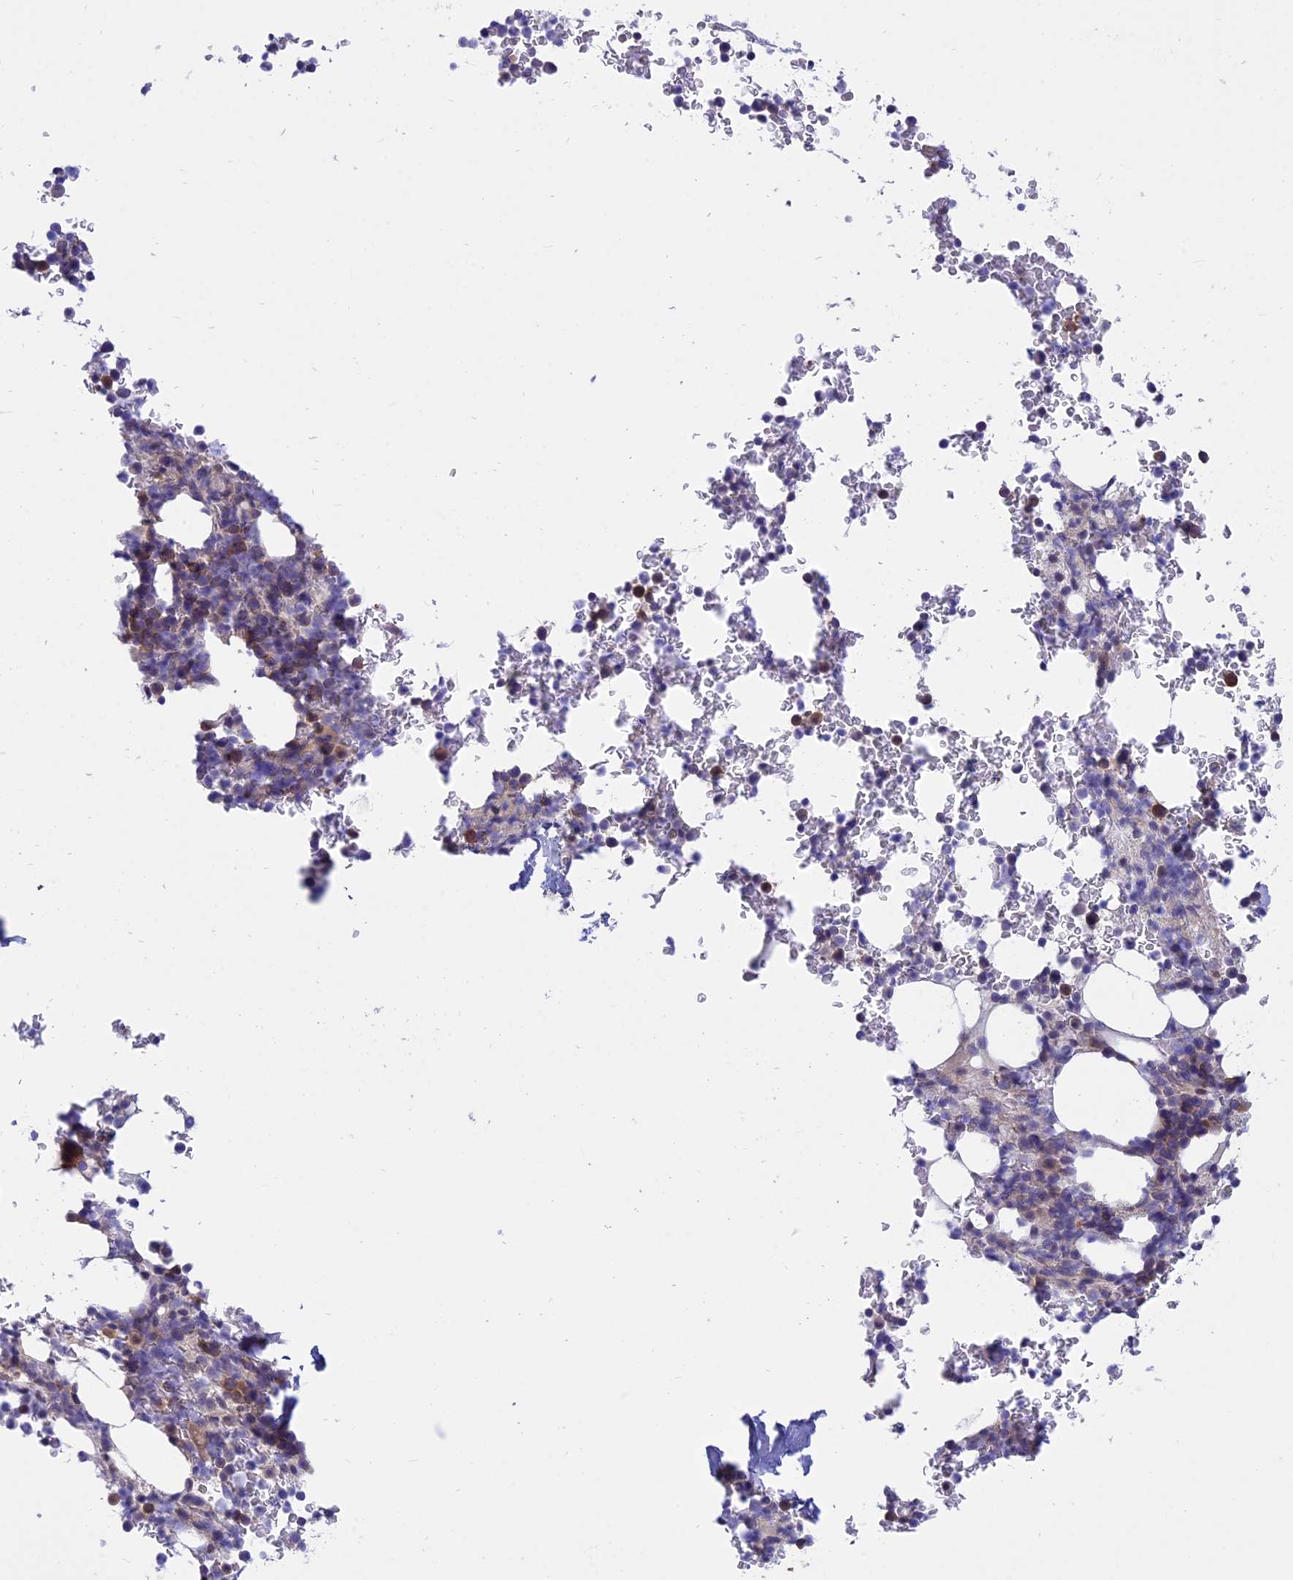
{"staining": {"intensity": "moderate", "quantity": "<25%", "location": "cytoplasmic/membranous"}, "tissue": "bone marrow", "cell_type": "Hematopoietic cells", "image_type": "normal", "snomed": [{"axis": "morphology", "description": "Normal tissue, NOS"}, {"axis": "topography", "description": "Bone marrow"}], "caption": "DAB (3,3'-diaminobenzidine) immunohistochemical staining of benign human bone marrow reveals moderate cytoplasmic/membranous protein expression in about <25% of hematopoietic cells. (DAB = brown stain, brightfield microscopy at high magnification).", "gene": "STUB1", "patient": {"sex": "male", "age": 58}}